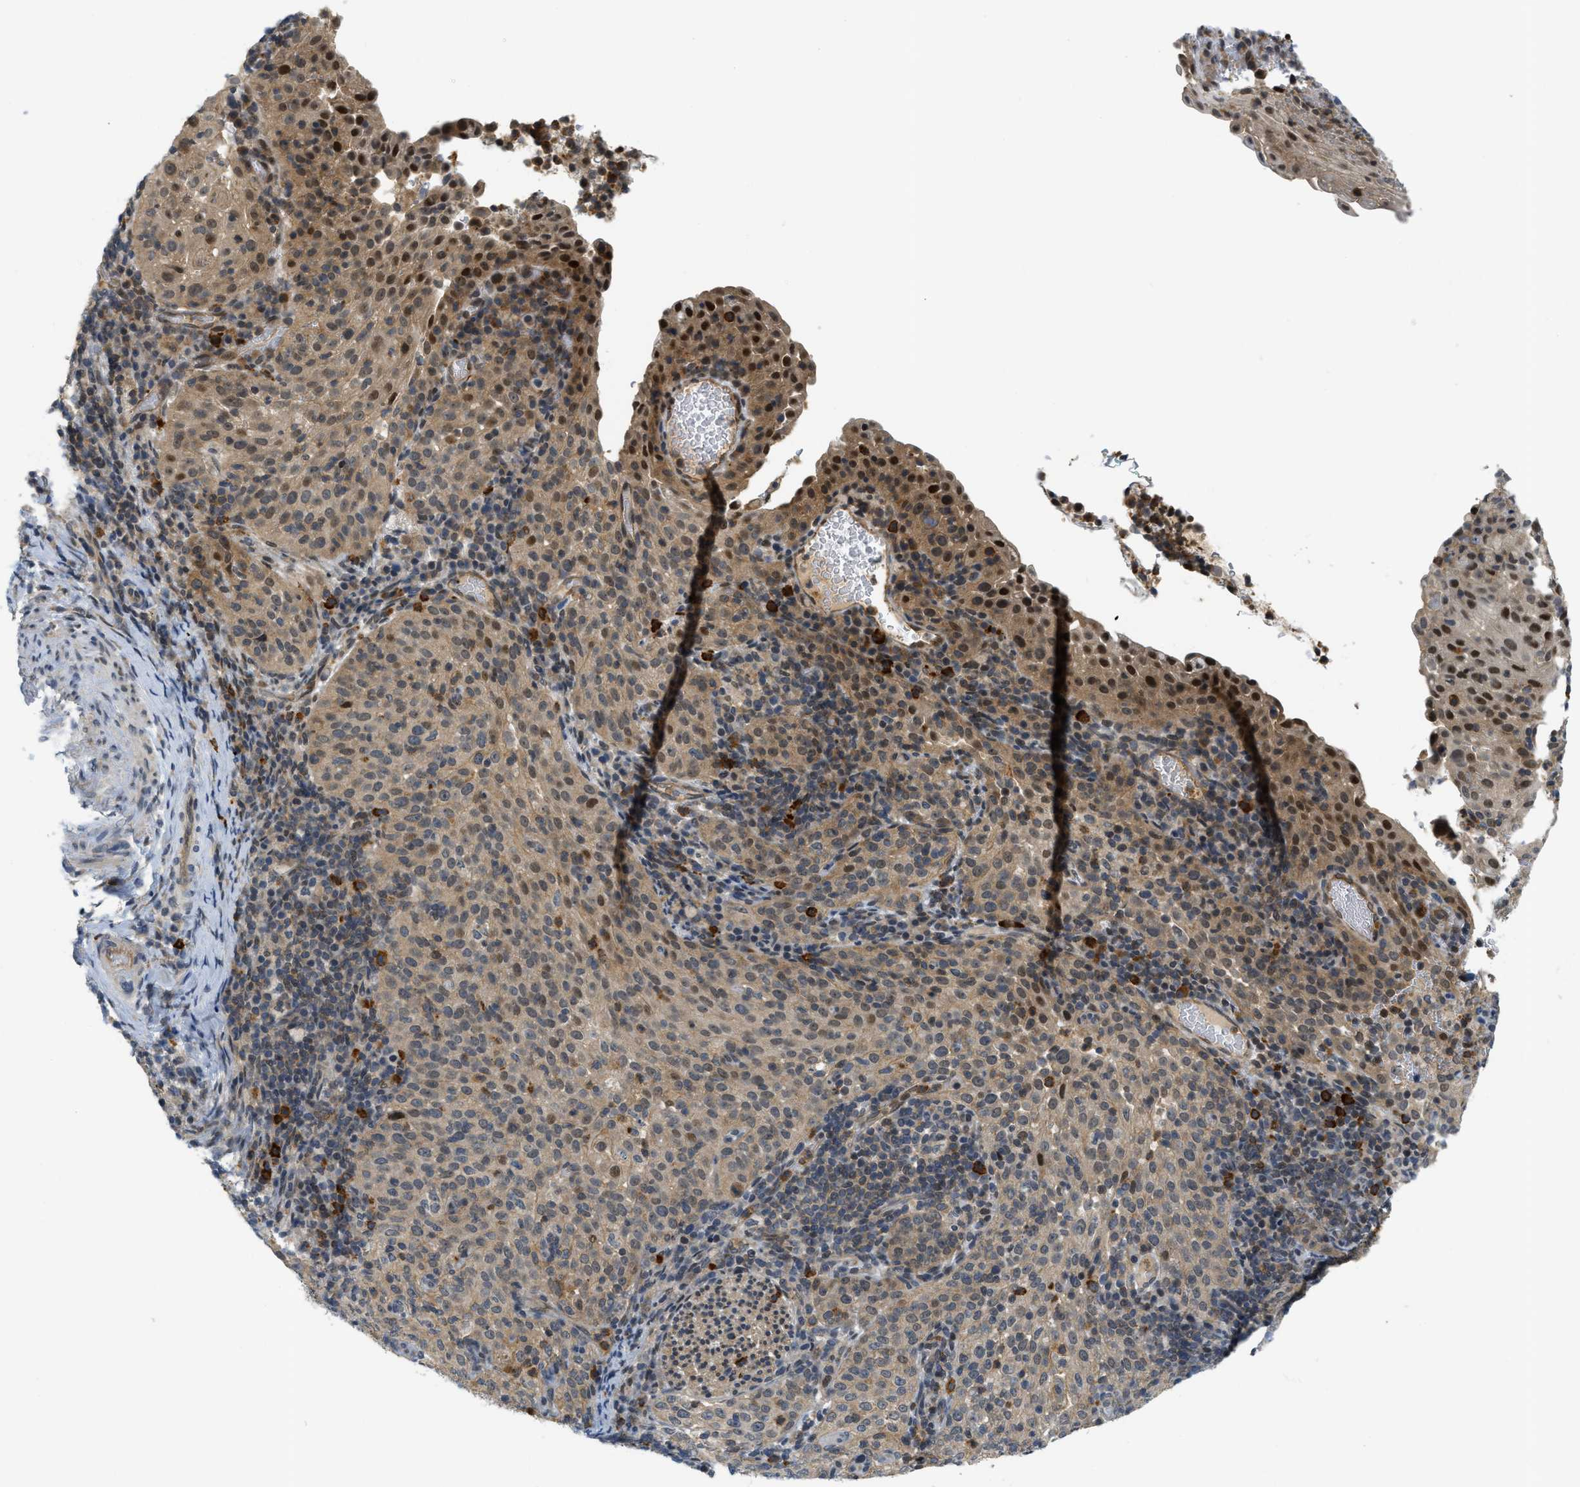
{"staining": {"intensity": "moderate", "quantity": ">75%", "location": "cytoplasmic/membranous"}, "tissue": "cervical cancer", "cell_type": "Tumor cells", "image_type": "cancer", "snomed": [{"axis": "morphology", "description": "Squamous cell carcinoma, NOS"}, {"axis": "topography", "description": "Cervix"}], "caption": "A photomicrograph showing moderate cytoplasmic/membranous expression in approximately >75% of tumor cells in cervical cancer, as visualized by brown immunohistochemical staining.", "gene": "KMT2A", "patient": {"sex": "female", "age": 51}}